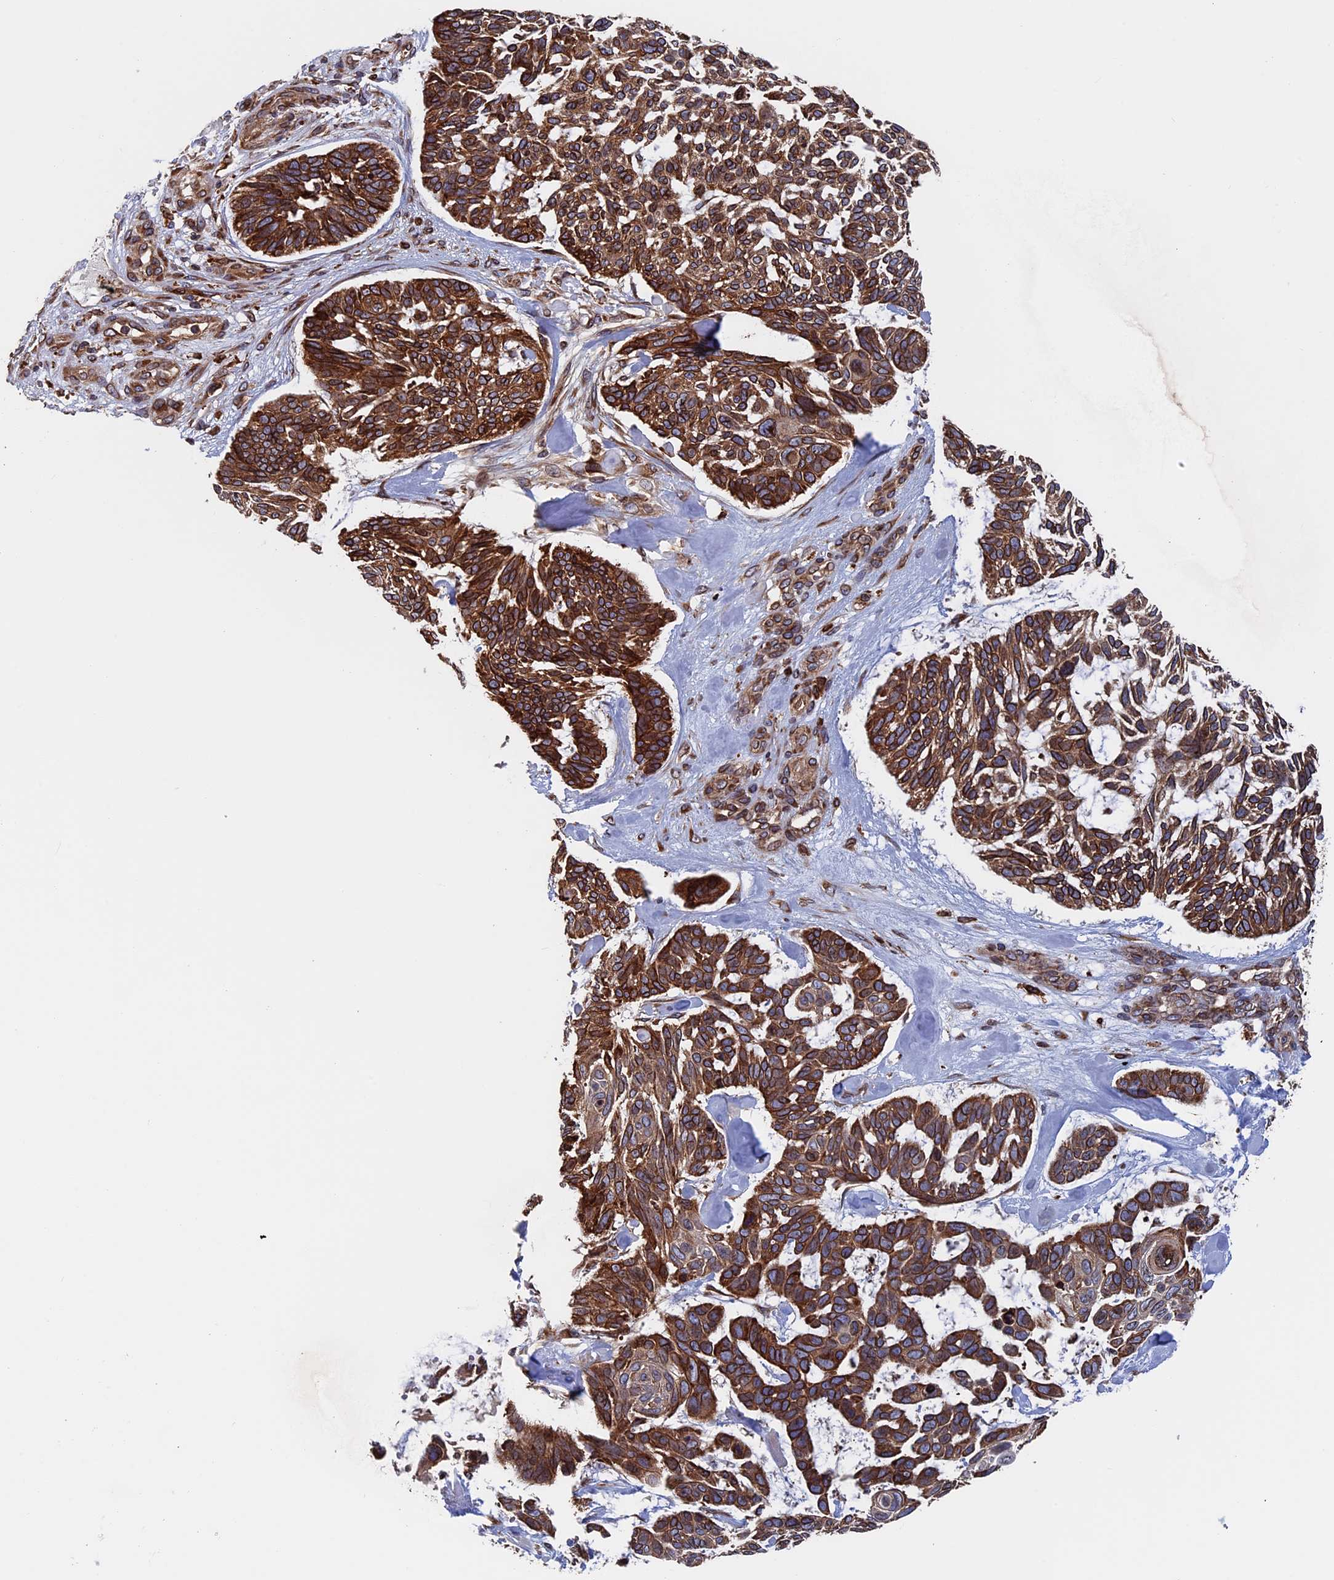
{"staining": {"intensity": "strong", "quantity": ">75%", "location": "cytoplasmic/membranous"}, "tissue": "skin cancer", "cell_type": "Tumor cells", "image_type": "cancer", "snomed": [{"axis": "morphology", "description": "Basal cell carcinoma"}, {"axis": "topography", "description": "Skin"}], "caption": "Brown immunohistochemical staining in skin basal cell carcinoma displays strong cytoplasmic/membranous staining in about >75% of tumor cells. The protein of interest is stained brown, and the nuclei are stained in blue (DAB IHC with brightfield microscopy, high magnification).", "gene": "RPUSD1", "patient": {"sex": "male", "age": 88}}